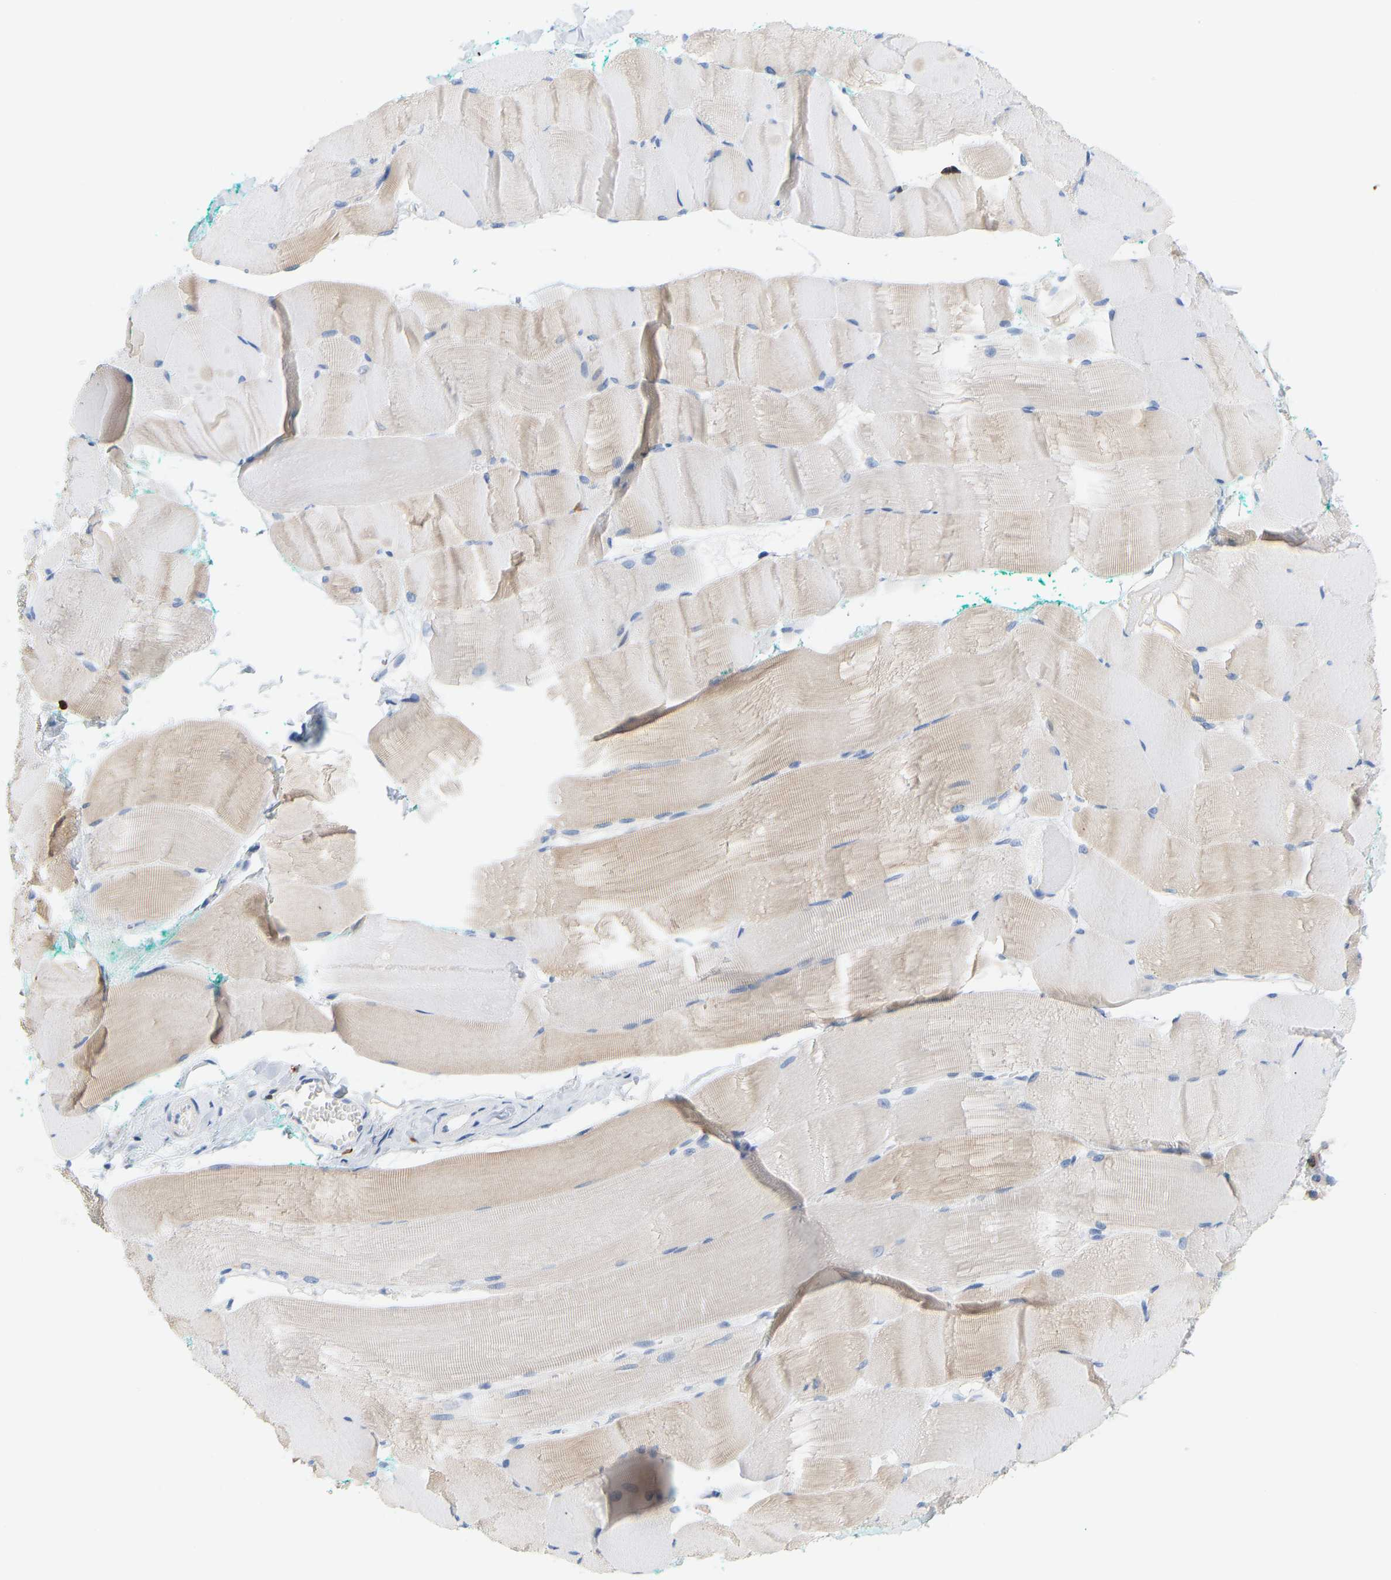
{"staining": {"intensity": "weak", "quantity": "<25%", "location": "cytoplasmic/membranous"}, "tissue": "skeletal muscle", "cell_type": "Myocytes", "image_type": "normal", "snomed": [{"axis": "morphology", "description": "Normal tissue, NOS"}, {"axis": "morphology", "description": "Squamous cell carcinoma, NOS"}, {"axis": "topography", "description": "Skeletal muscle"}], "caption": "IHC micrograph of unremarkable human skeletal muscle stained for a protein (brown), which reveals no staining in myocytes.", "gene": "EVL", "patient": {"sex": "male", "age": 51}}